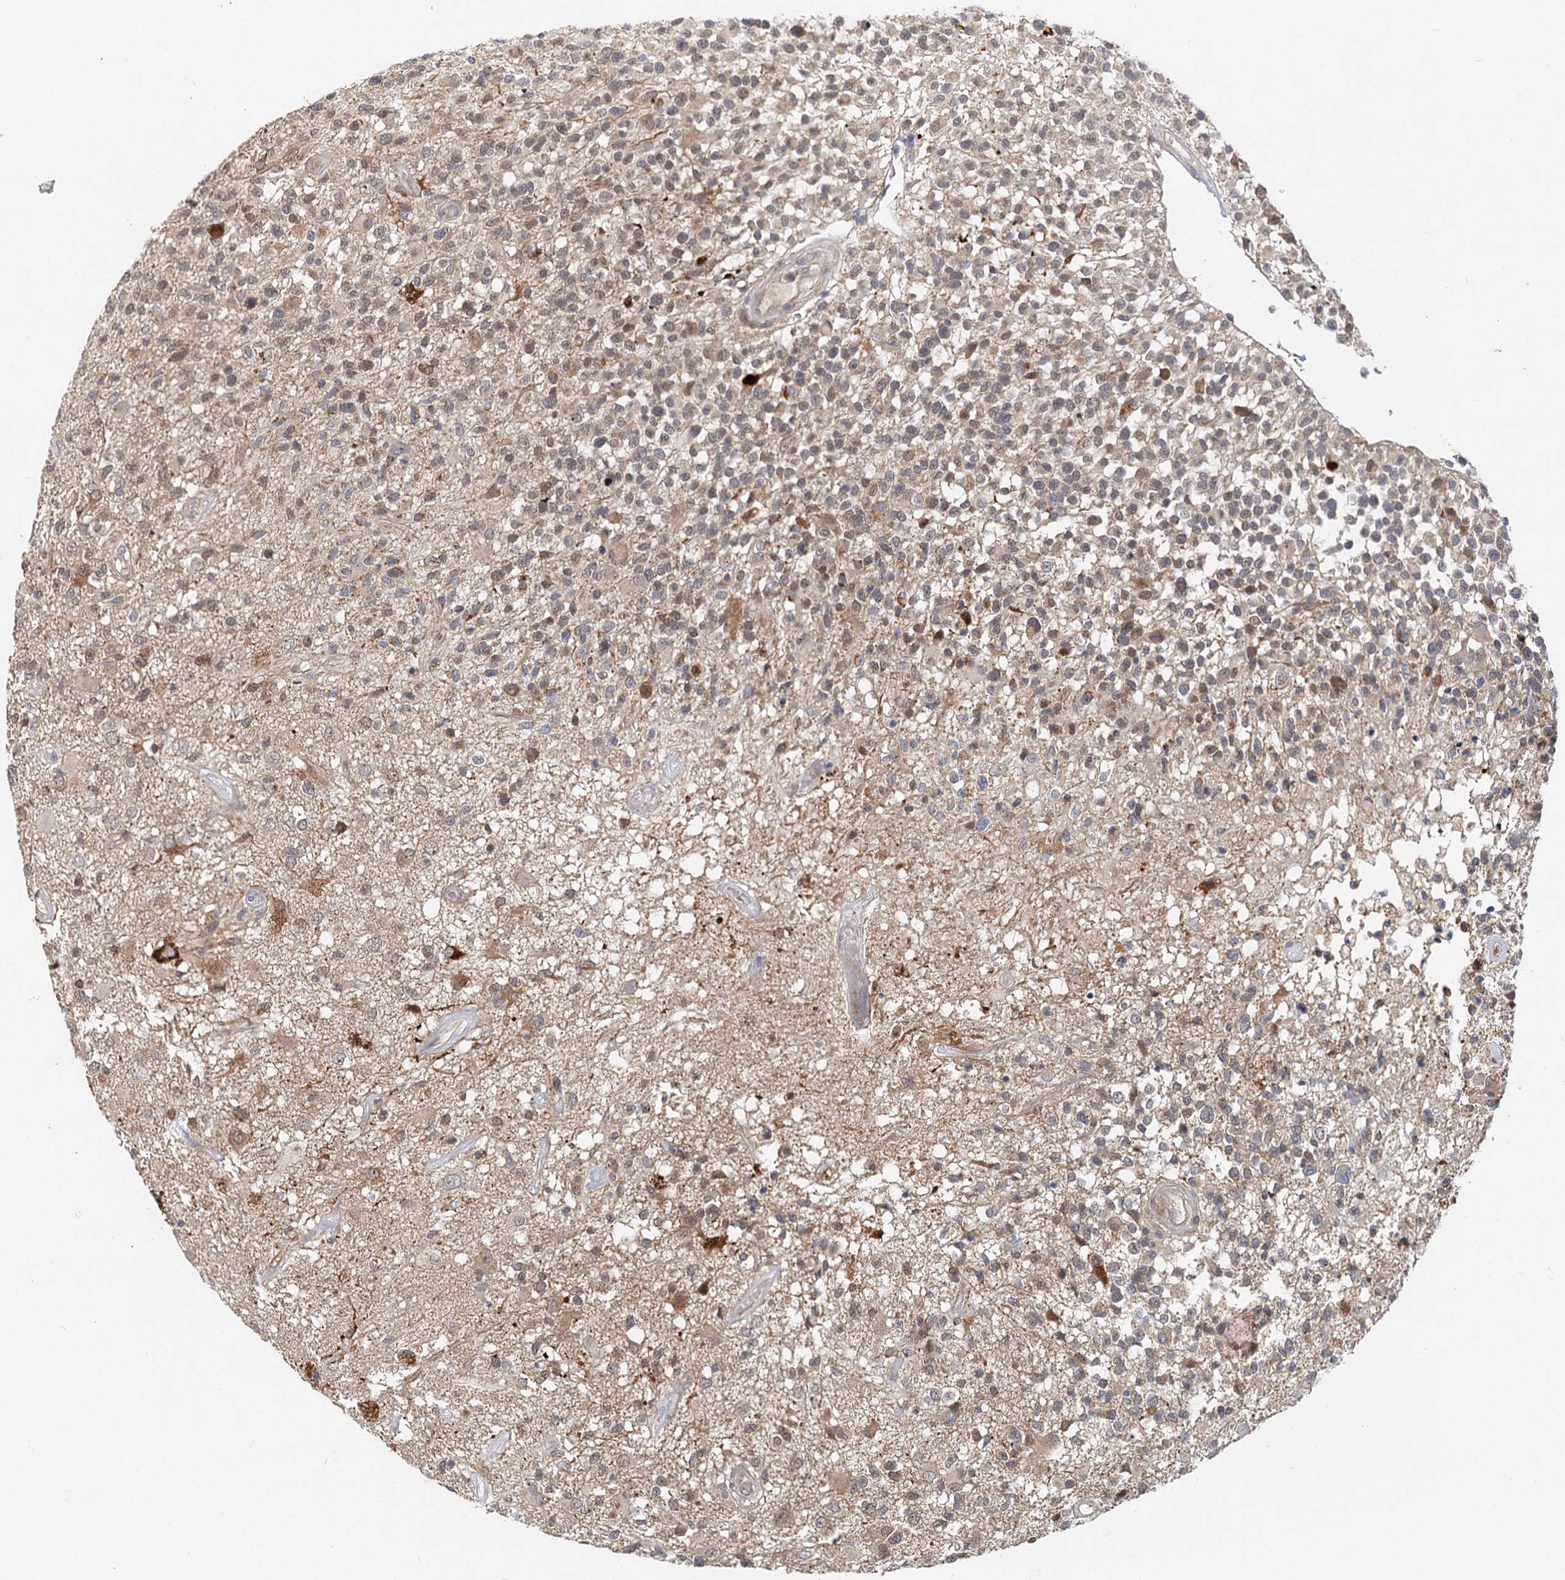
{"staining": {"intensity": "weak", "quantity": "<25%", "location": "cytoplasmic/membranous"}, "tissue": "glioma", "cell_type": "Tumor cells", "image_type": "cancer", "snomed": [{"axis": "morphology", "description": "Glioma, malignant, High grade"}, {"axis": "morphology", "description": "Glioblastoma, NOS"}, {"axis": "topography", "description": "Brain"}], "caption": "Tumor cells are negative for protein expression in human malignant glioma (high-grade). (DAB (3,3'-diaminobenzidine) IHC with hematoxylin counter stain).", "gene": "AP3B1", "patient": {"sex": "male", "age": 60}}